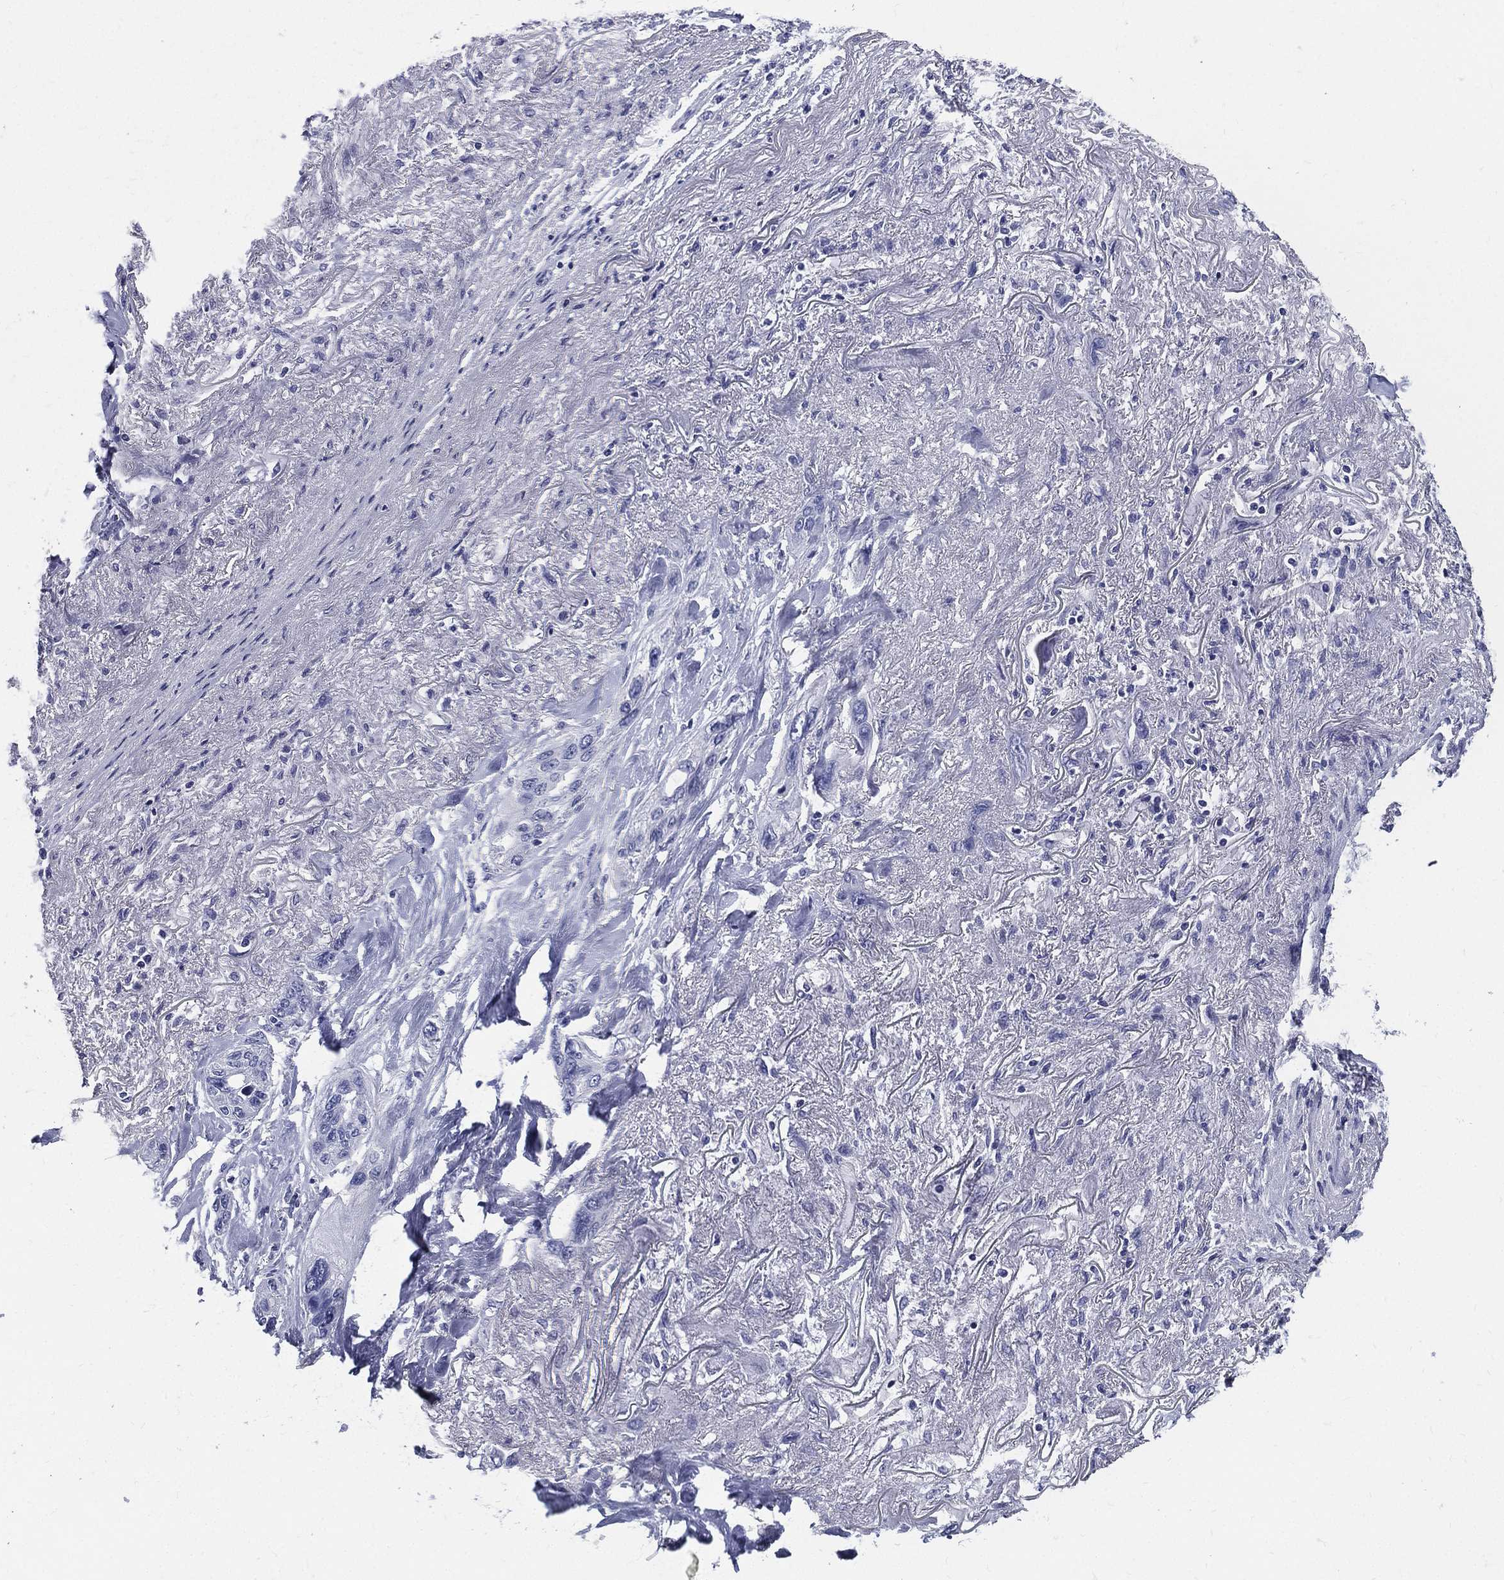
{"staining": {"intensity": "negative", "quantity": "none", "location": "none"}, "tissue": "lung cancer", "cell_type": "Tumor cells", "image_type": "cancer", "snomed": [{"axis": "morphology", "description": "Squamous cell carcinoma, NOS"}, {"axis": "topography", "description": "Lung"}], "caption": "Image shows no significant protein expression in tumor cells of squamous cell carcinoma (lung).", "gene": "DPYS", "patient": {"sex": "female", "age": 70}}